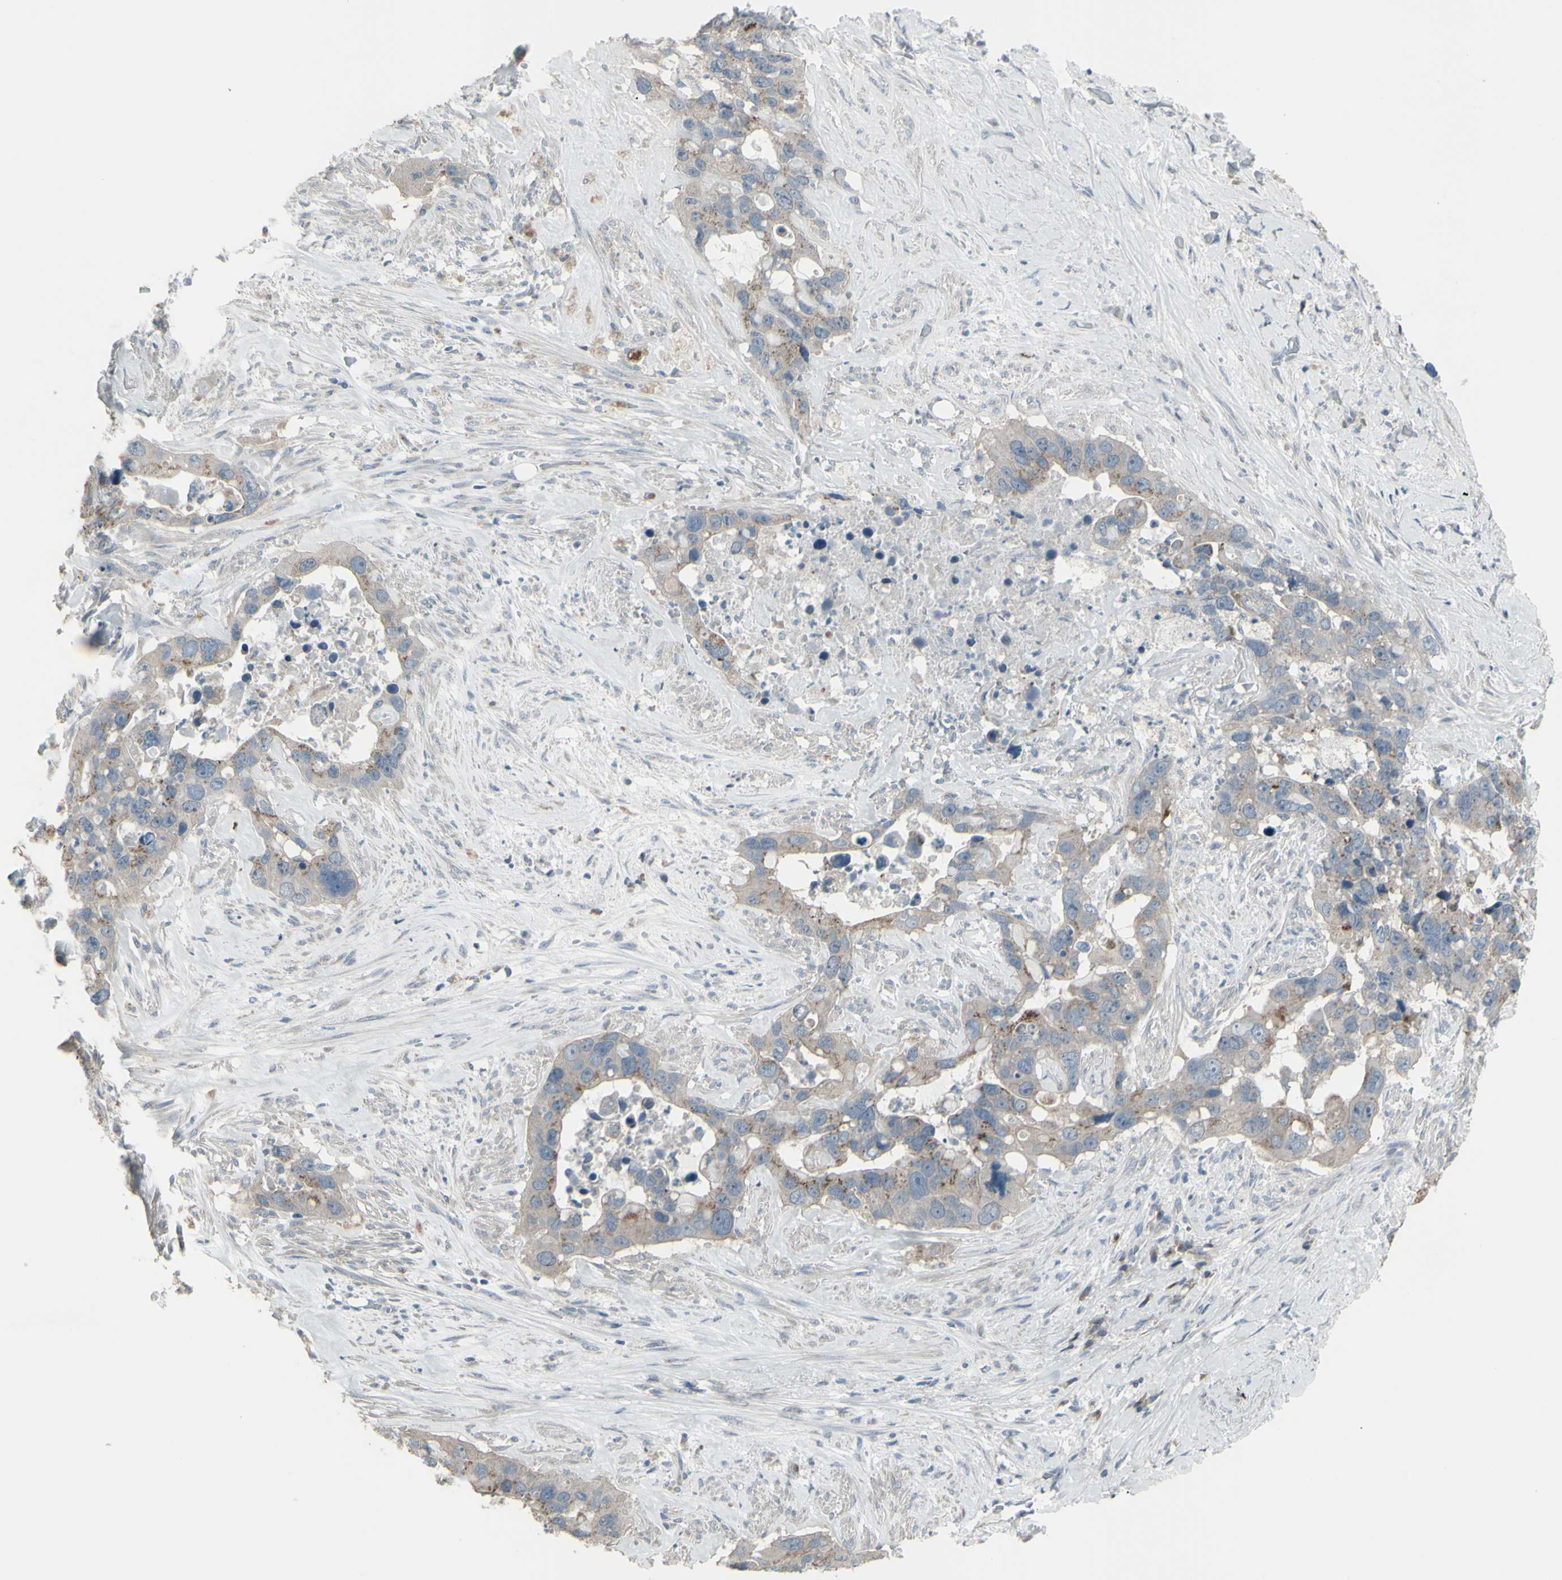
{"staining": {"intensity": "weak", "quantity": ">75%", "location": "cytoplasmic/membranous"}, "tissue": "liver cancer", "cell_type": "Tumor cells", "image_type": "cancer", "snomed": [{"axis": "morphology", "description": "Cholangiocarcinoma"}, {"axis": "topography", "description": "Liver"}], "caption": "Approximately >75% of tumor cells in human liver cancer show weak cytoplasmic/membranous protein expression as visualized by brown immunohistochemical staining.", "gene": "CD79B", "patient": {"sex": "female", "age": 65}}